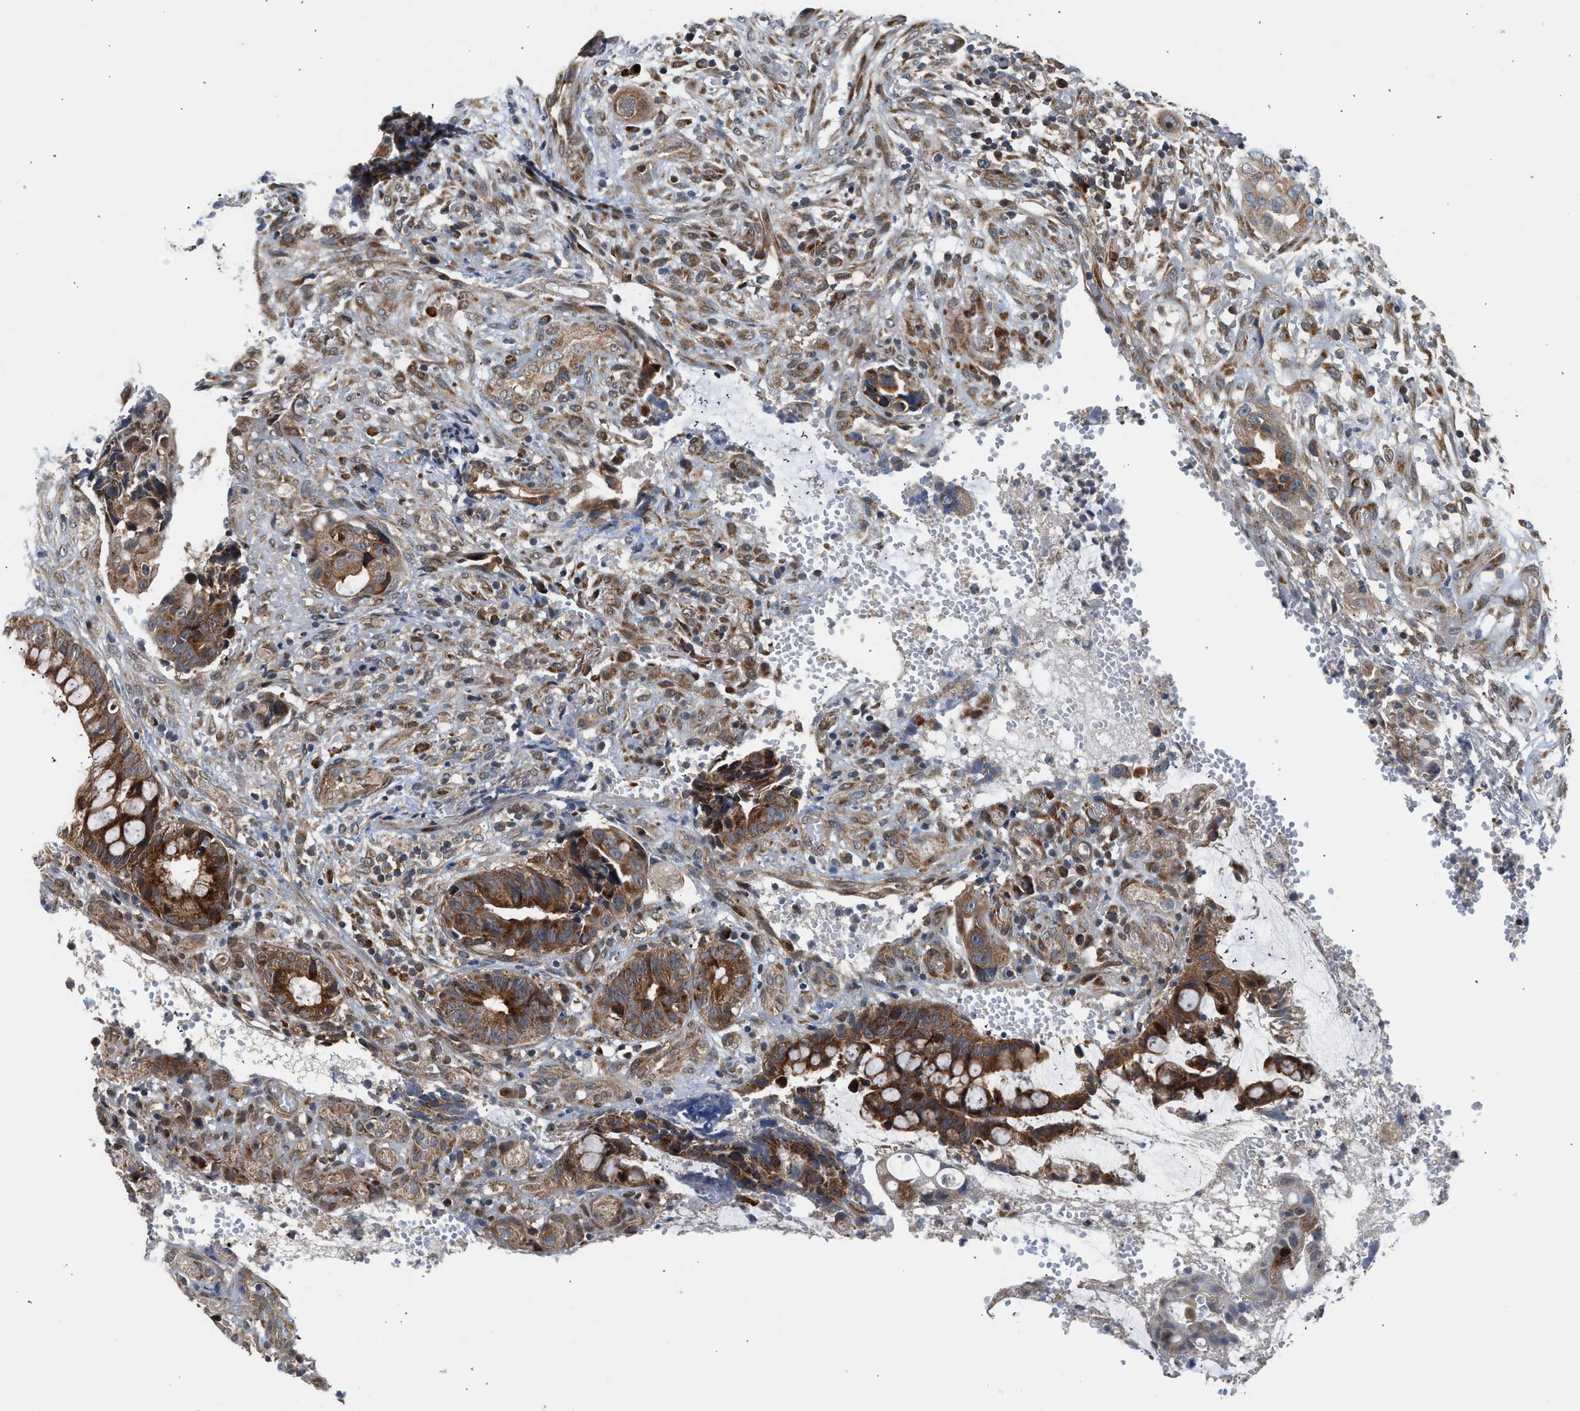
{"staining": {"intensity": "strong", "quantity": ">75%", "location": "cytoplasmic/membranous"}, "tissue": "colorectal cancer", "cell_type": "Tumor cells", "image_type": "cancer", "snomed": [{"axis": "morphology", "description": "Adenocarcinoma, NOS"}, {"axis": "topography", "description": "Colon"}], "caption": "Strong cytoplasmic/membranous expression for a protein is present in approximately >75% of tumor cells of colorectal adenocarcinoma using immunohistochemistry.", "gene": "POLG2", "patient": {"sex": "female", "age": 57}}